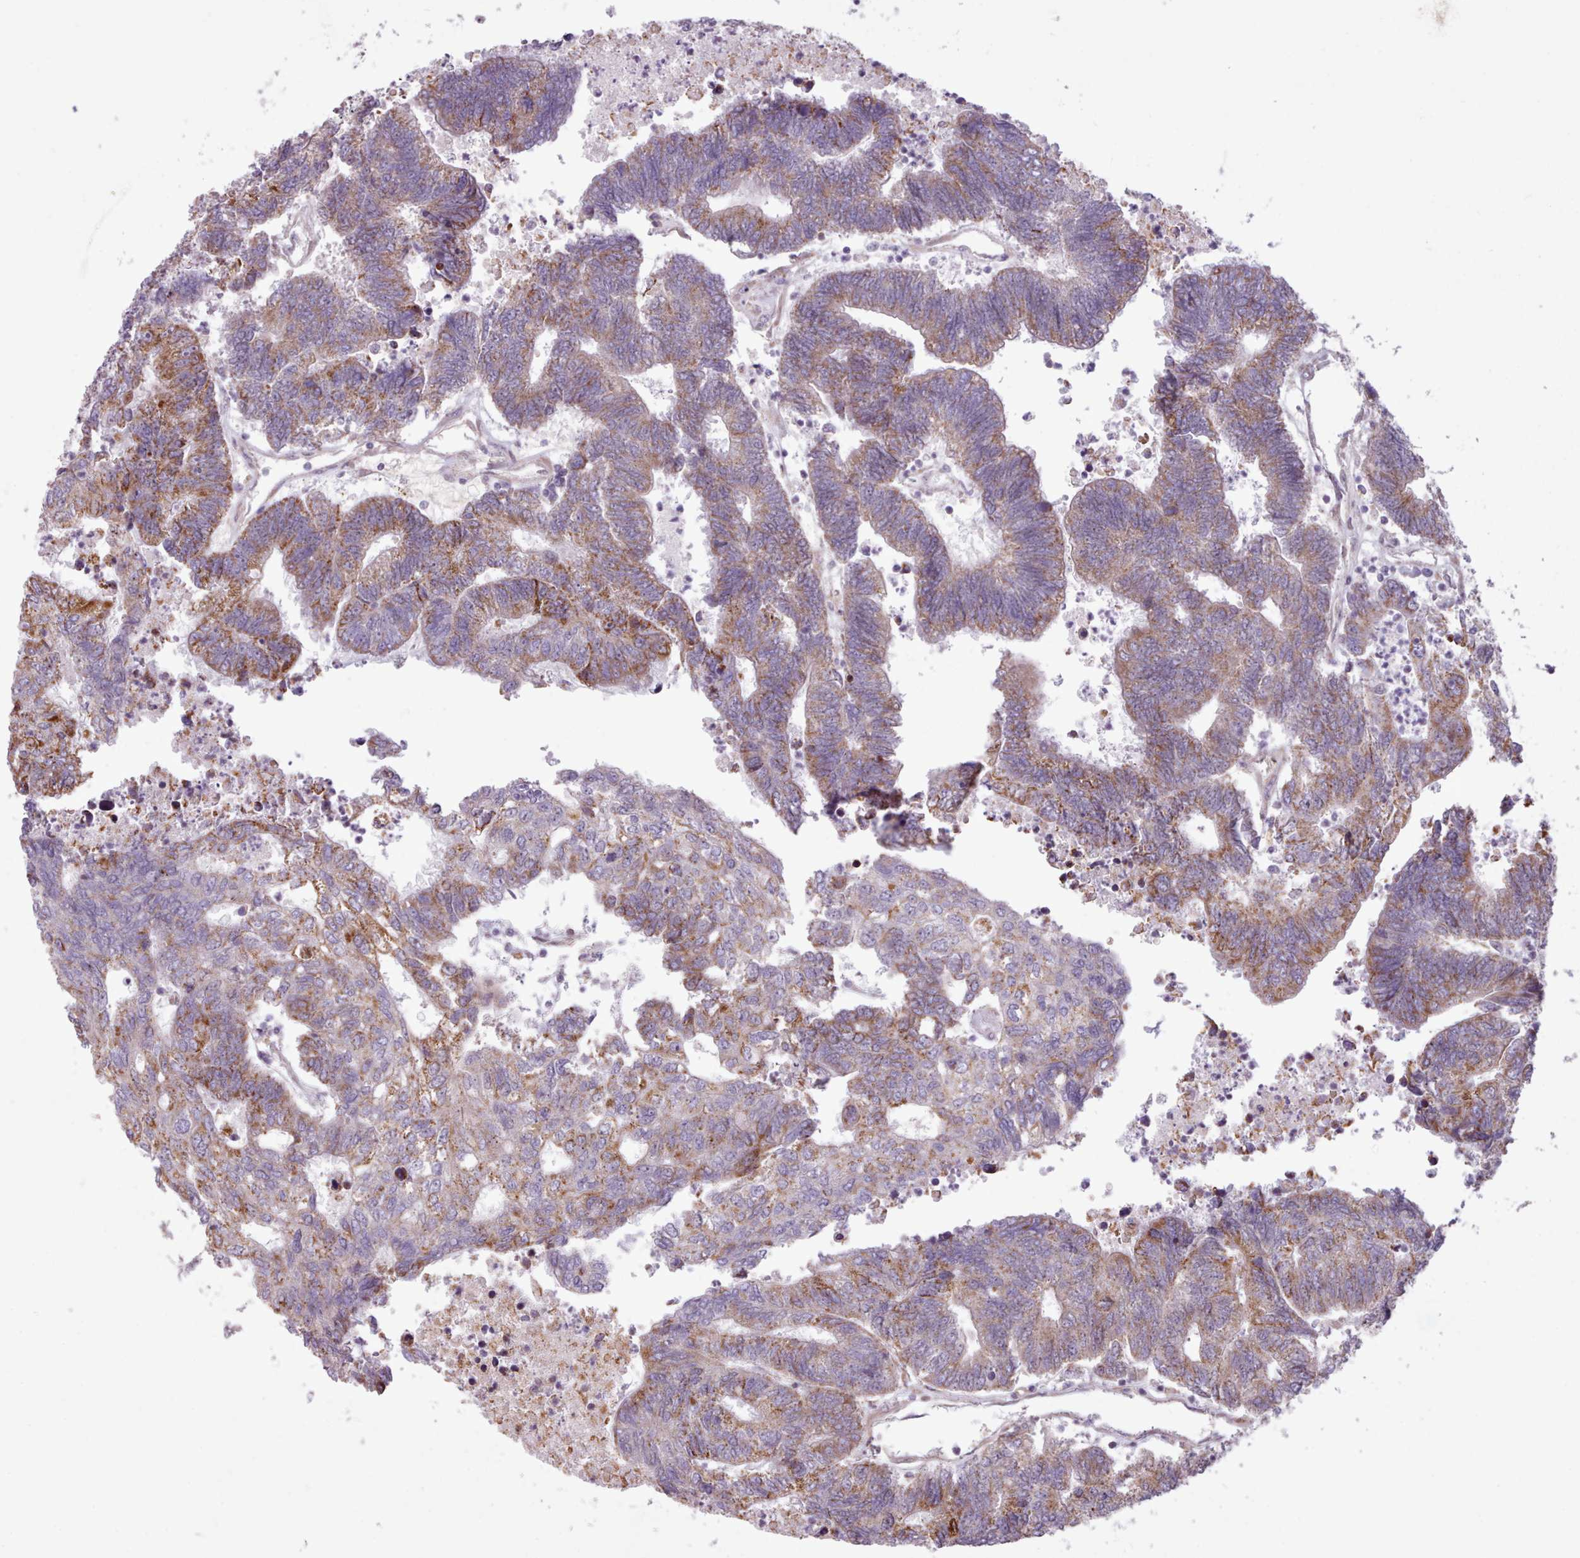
{"staining": {"intensity": "moderate", "quantity": ">75%", "location": "cytoplasmic/membranous"}, "tissue": "colorectal cancer", "cell_type": "Tumor cells", "image_type": "cancer", "snomed": [{"axis": "morphology", "description": "Adenocarcinoma, NOS"}, {"axis": "topography", "description": "Colon"}], "caption": "High-magnification brightfield microscopy of adenocarcinoma (colorectal) stained with DAB (3,3'-diaminobenzidine) (brown) and counterstained with hematoxylin (blue). tumor cells exhibit moderate cytoplasmic/membranous positivity is seen in approximately>75% of cells. Immunohistochemistry (ihc) stains the protein in brown and the nuclei are stained blue.", "gene": "AVL9", "patient": {"sex": "female", "age": 48}}